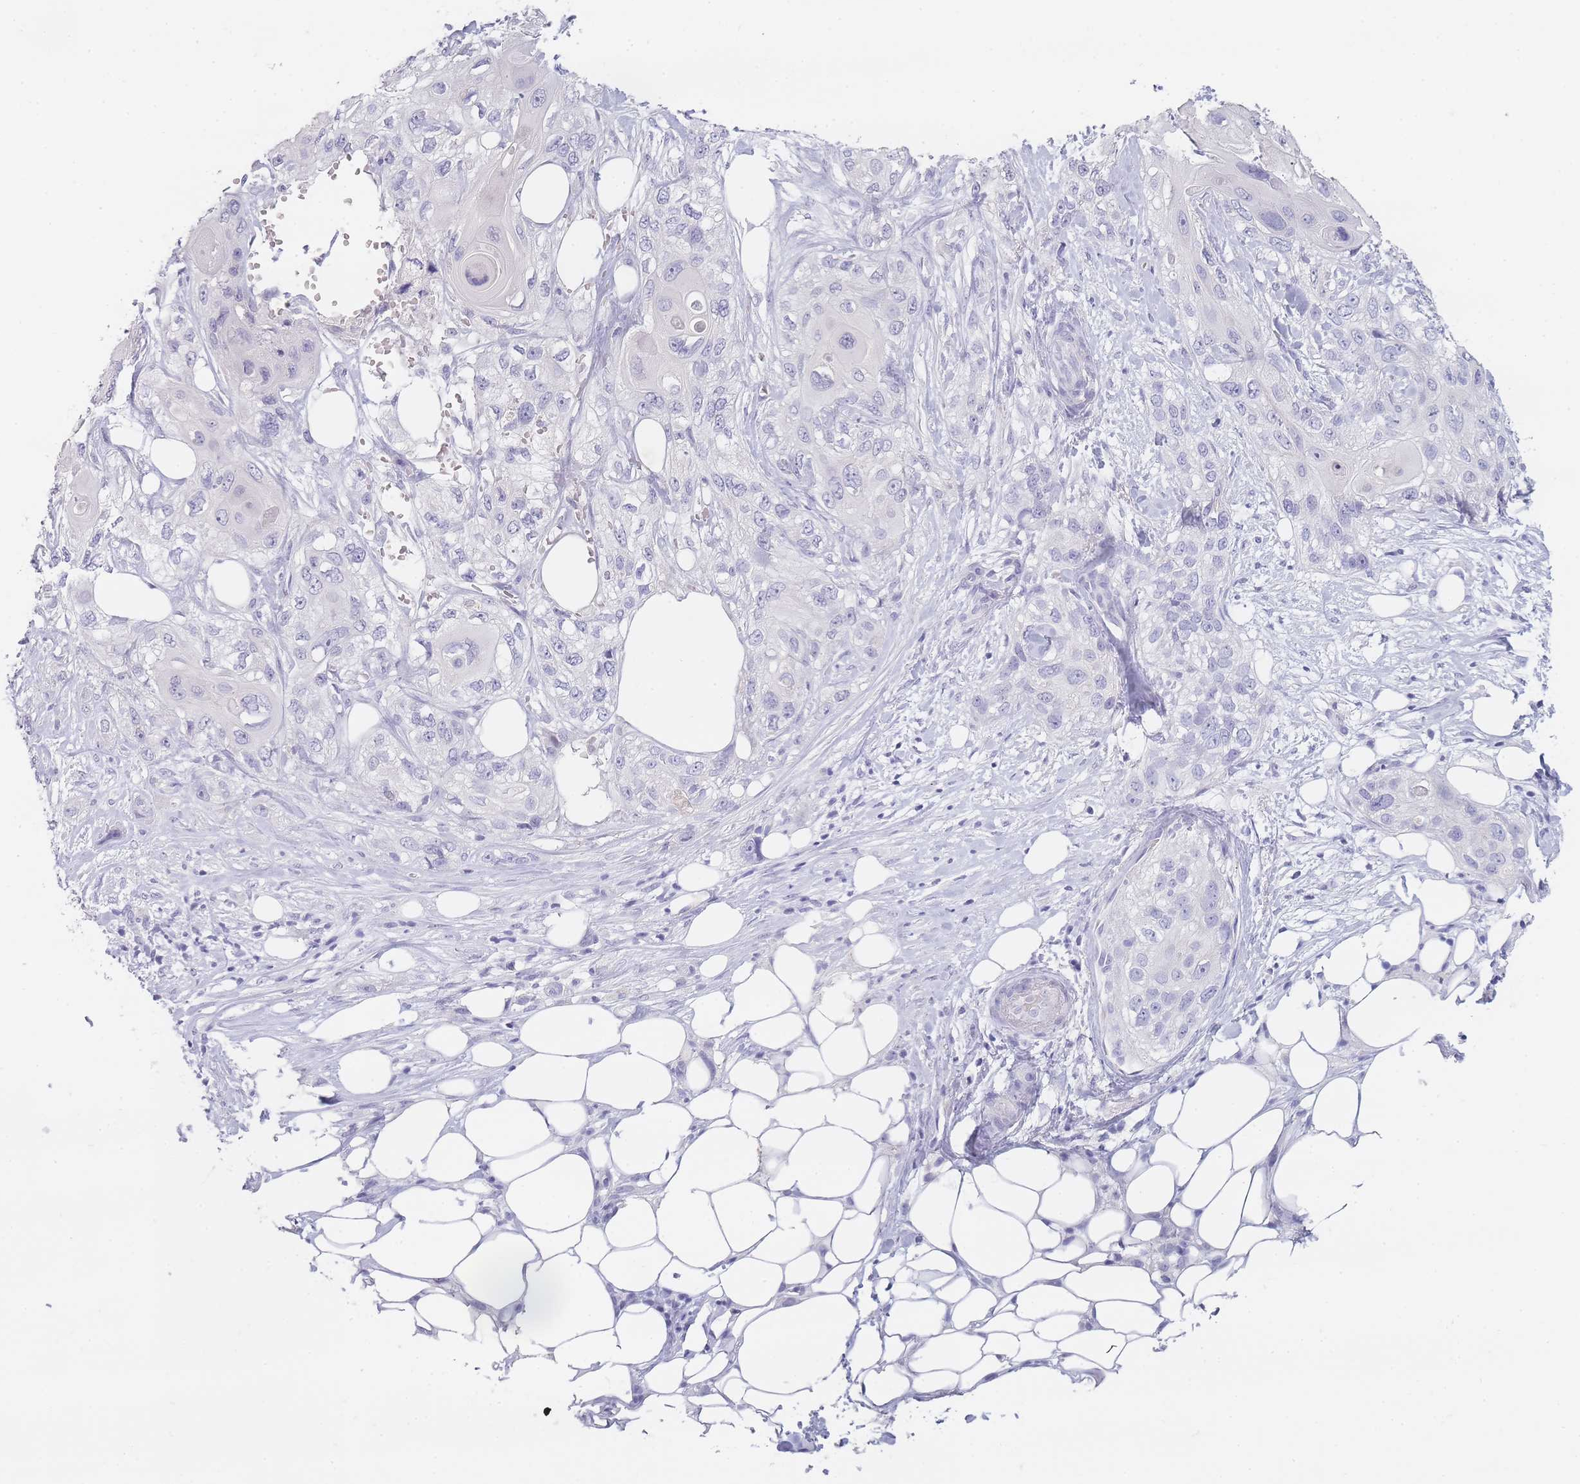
{"staining": {"intensity": "negative", "quantity": "none", "location": "none"}, "tissue": "skin cancer", "cell_type": "Tumor cells", "image_type": "cancer", "snomed": [{"axis": "morphology", "description": "Normal tissue, NOS"}, {"axis": "morphology", "description": "Squamous cell carcinoma, NOS"}, {"axis": "topography", "description": "Skin"}], "caption": "Tumor cells show no significant protein positivity in squamous cell carcinoma (skin).", "gene": "INS", "patient": {"sex": "male", "age": 72}}